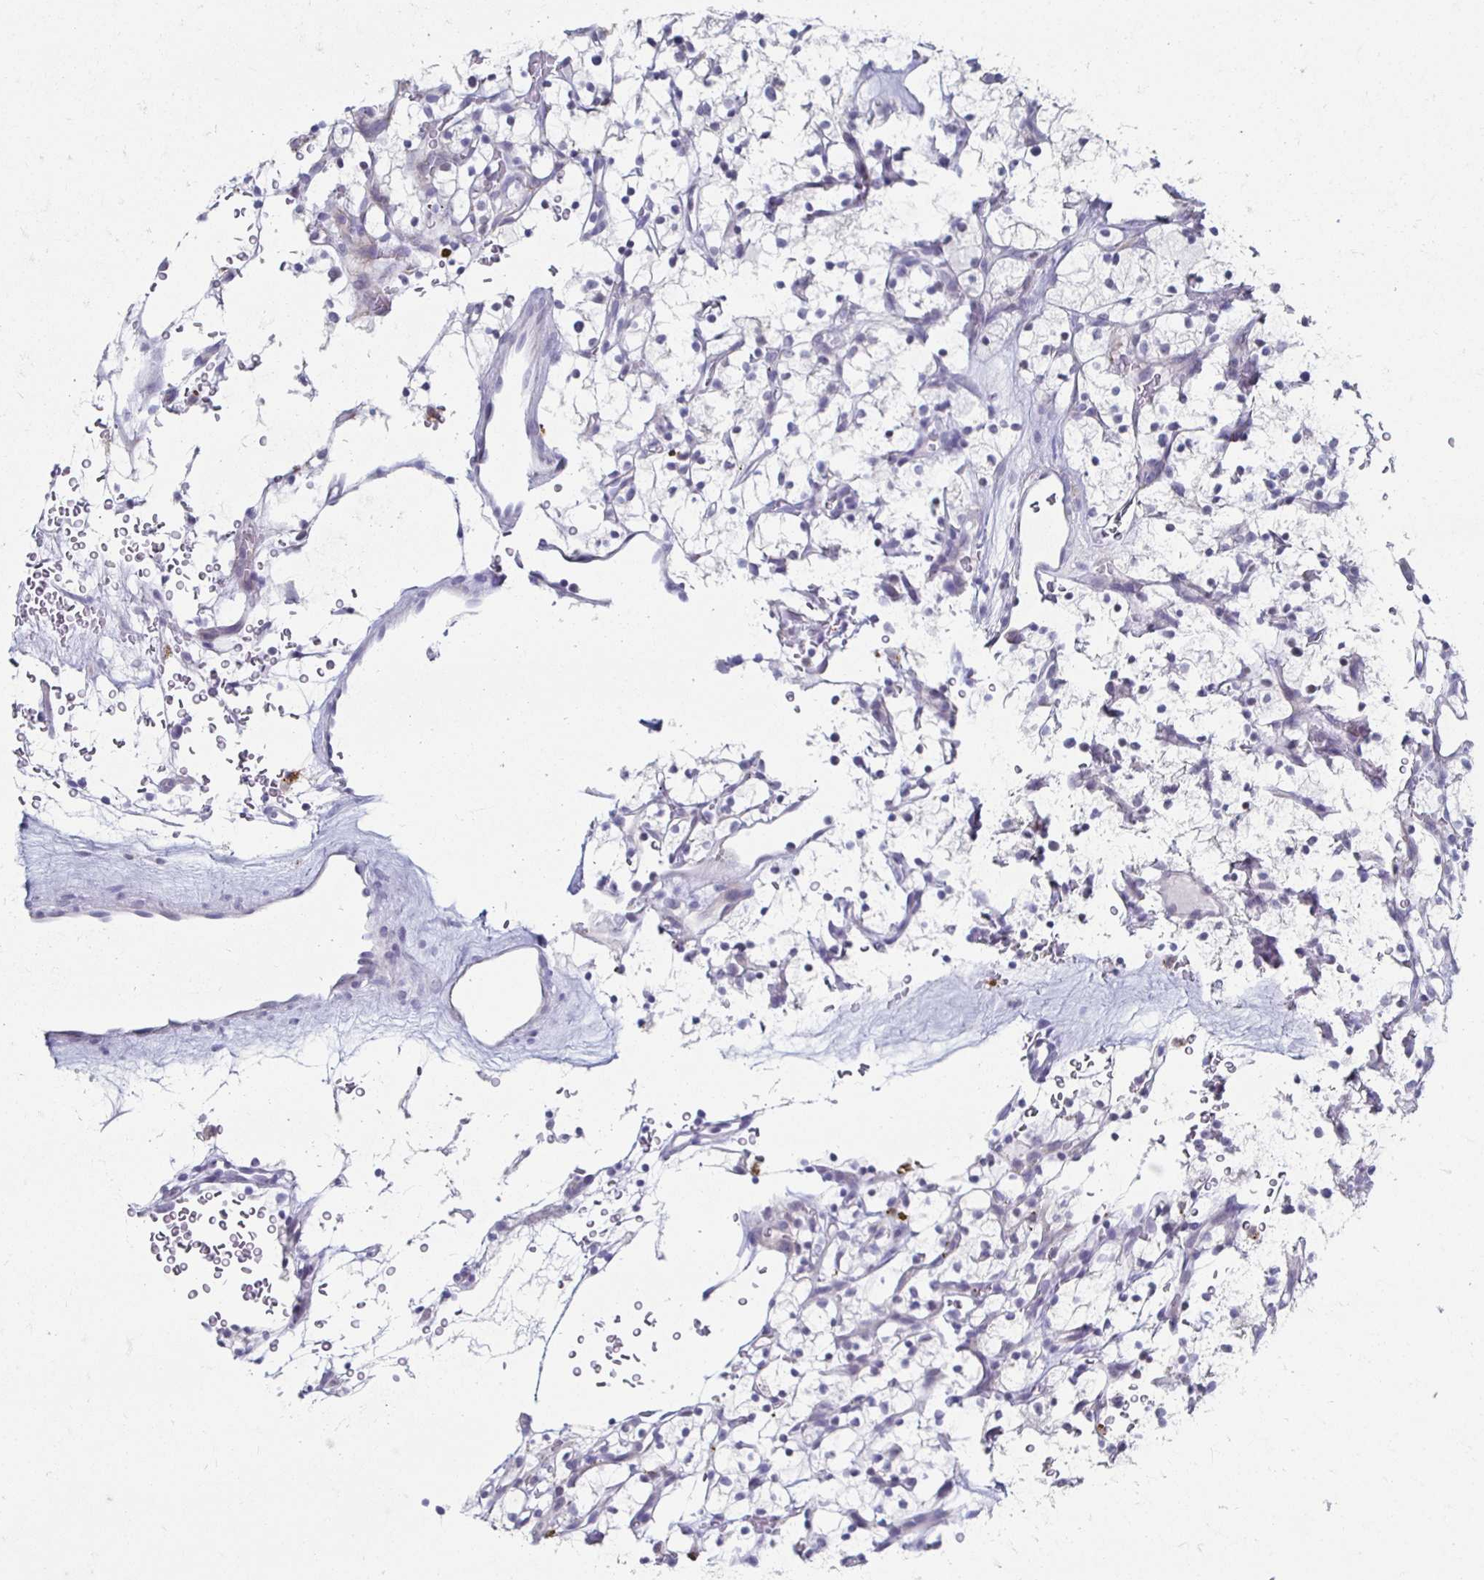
{"staining": {"intensity": "negative", "quantity": "none", "location": "none"}, "tissue": "renal cancer", "cell_type": "Tumor cells", "image_type": "cancer", "snomed": [{"axis": "morphology", "description": "Adenocarcinoma, NOS"}, {"axis": "topography", "description": "Kidney"}], "caption": "Tumor cells show no significant staining in renal adenocarcinoma.", "gene": "NOCT", "patient": {"sex": "female", "age": 64}}